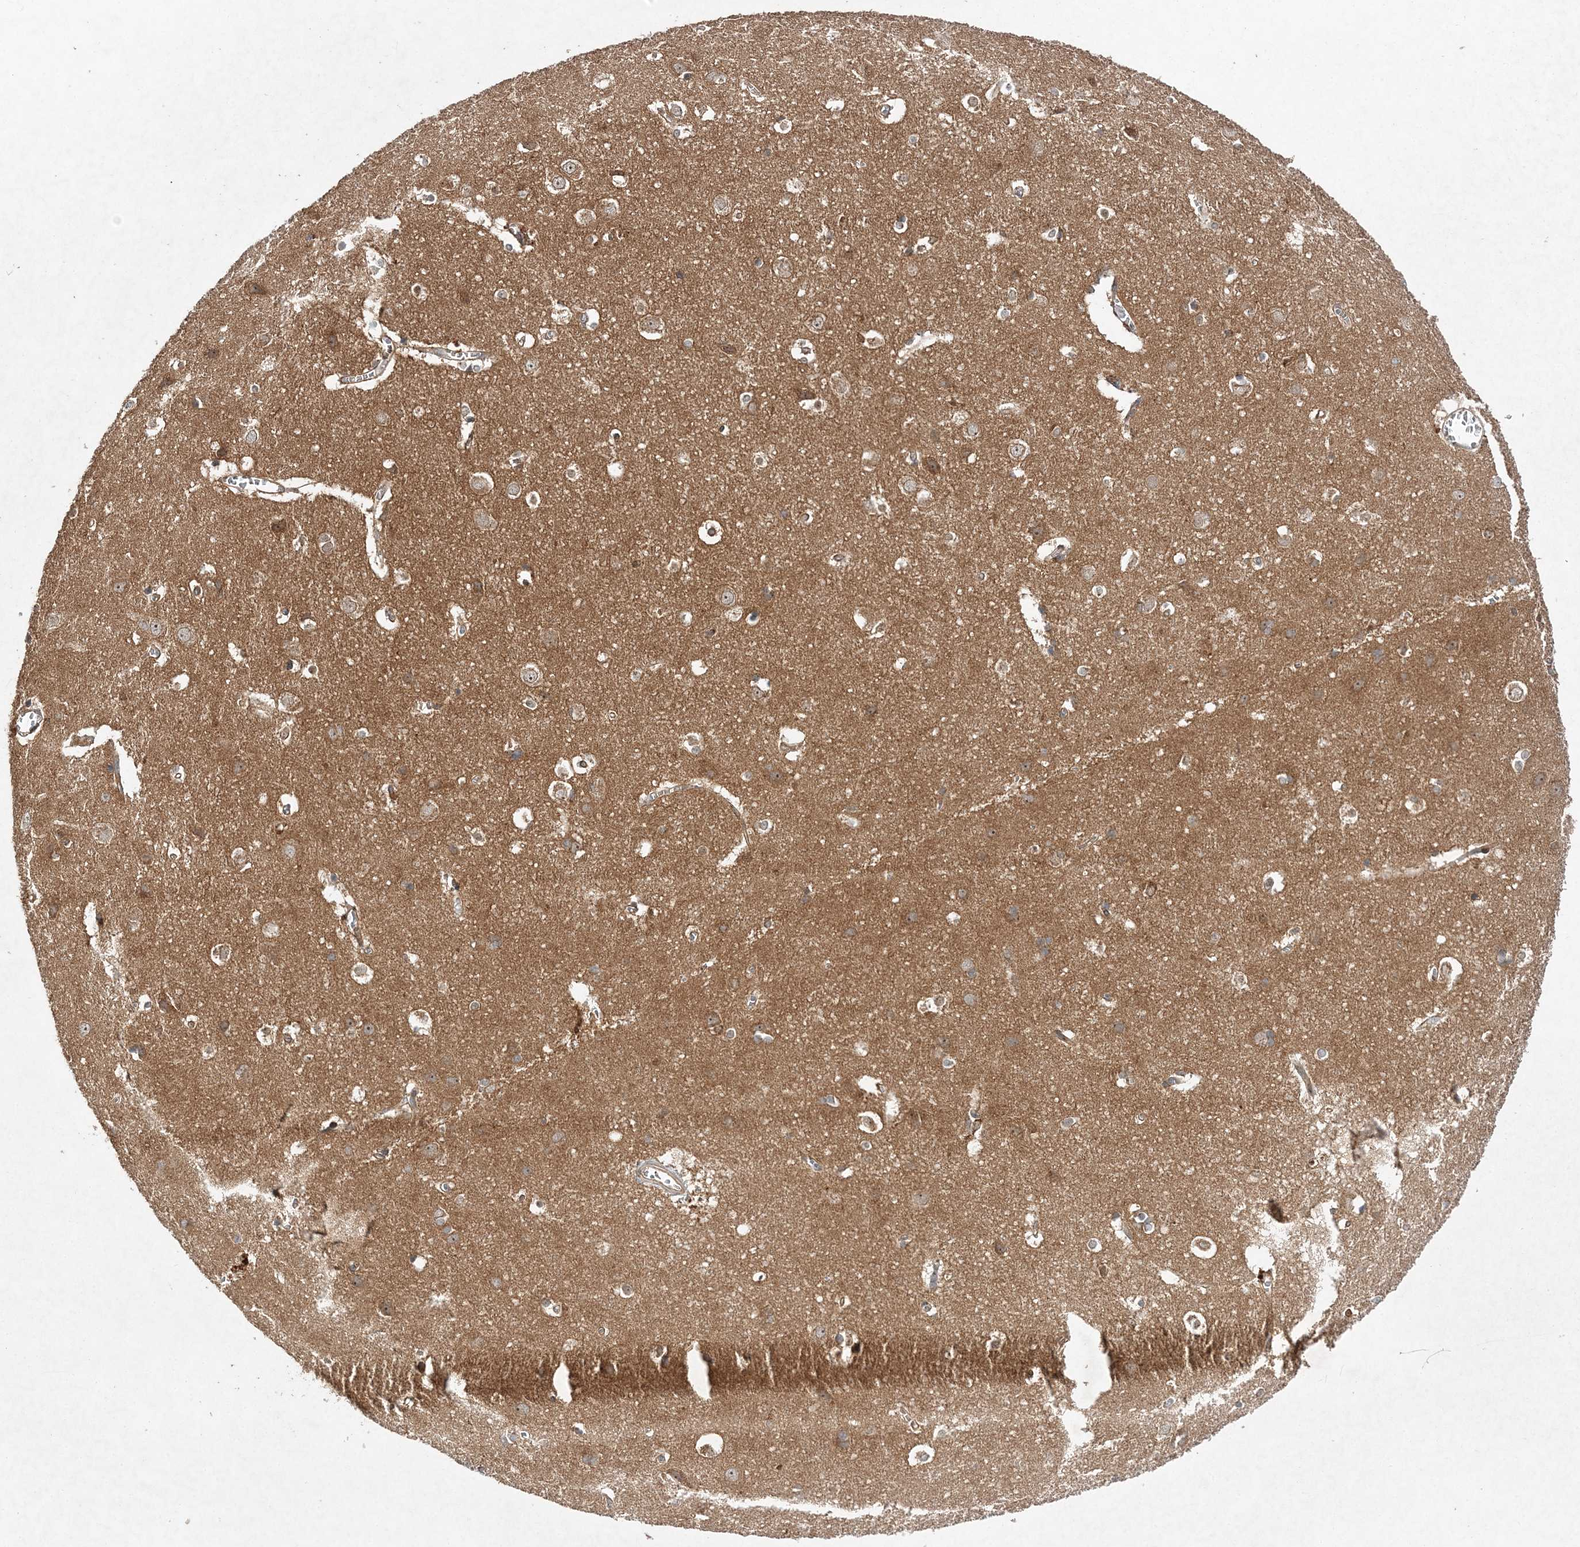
{"staining": {"intensity": "weak", "quantity": ">75%", "location": "cytoplasmic/membranous"}, "tissue": "cerebral cortex", "cell_type": "Endothelial cells", "image_type": "normal", "snomed": [{"axis": "morphology", "description": "Normal tissue, NOS"}, {"axis": "topography", "description": "Cerebral cortex"}], "caption": "Cerebral cortex stained for a protein (brown) displays weak cytoplasmic/membranous positive positivity in approximately >75% of endothelial cells.", "gene": "TMEM9B", "patient": {"sex": "male", "age": 54}}